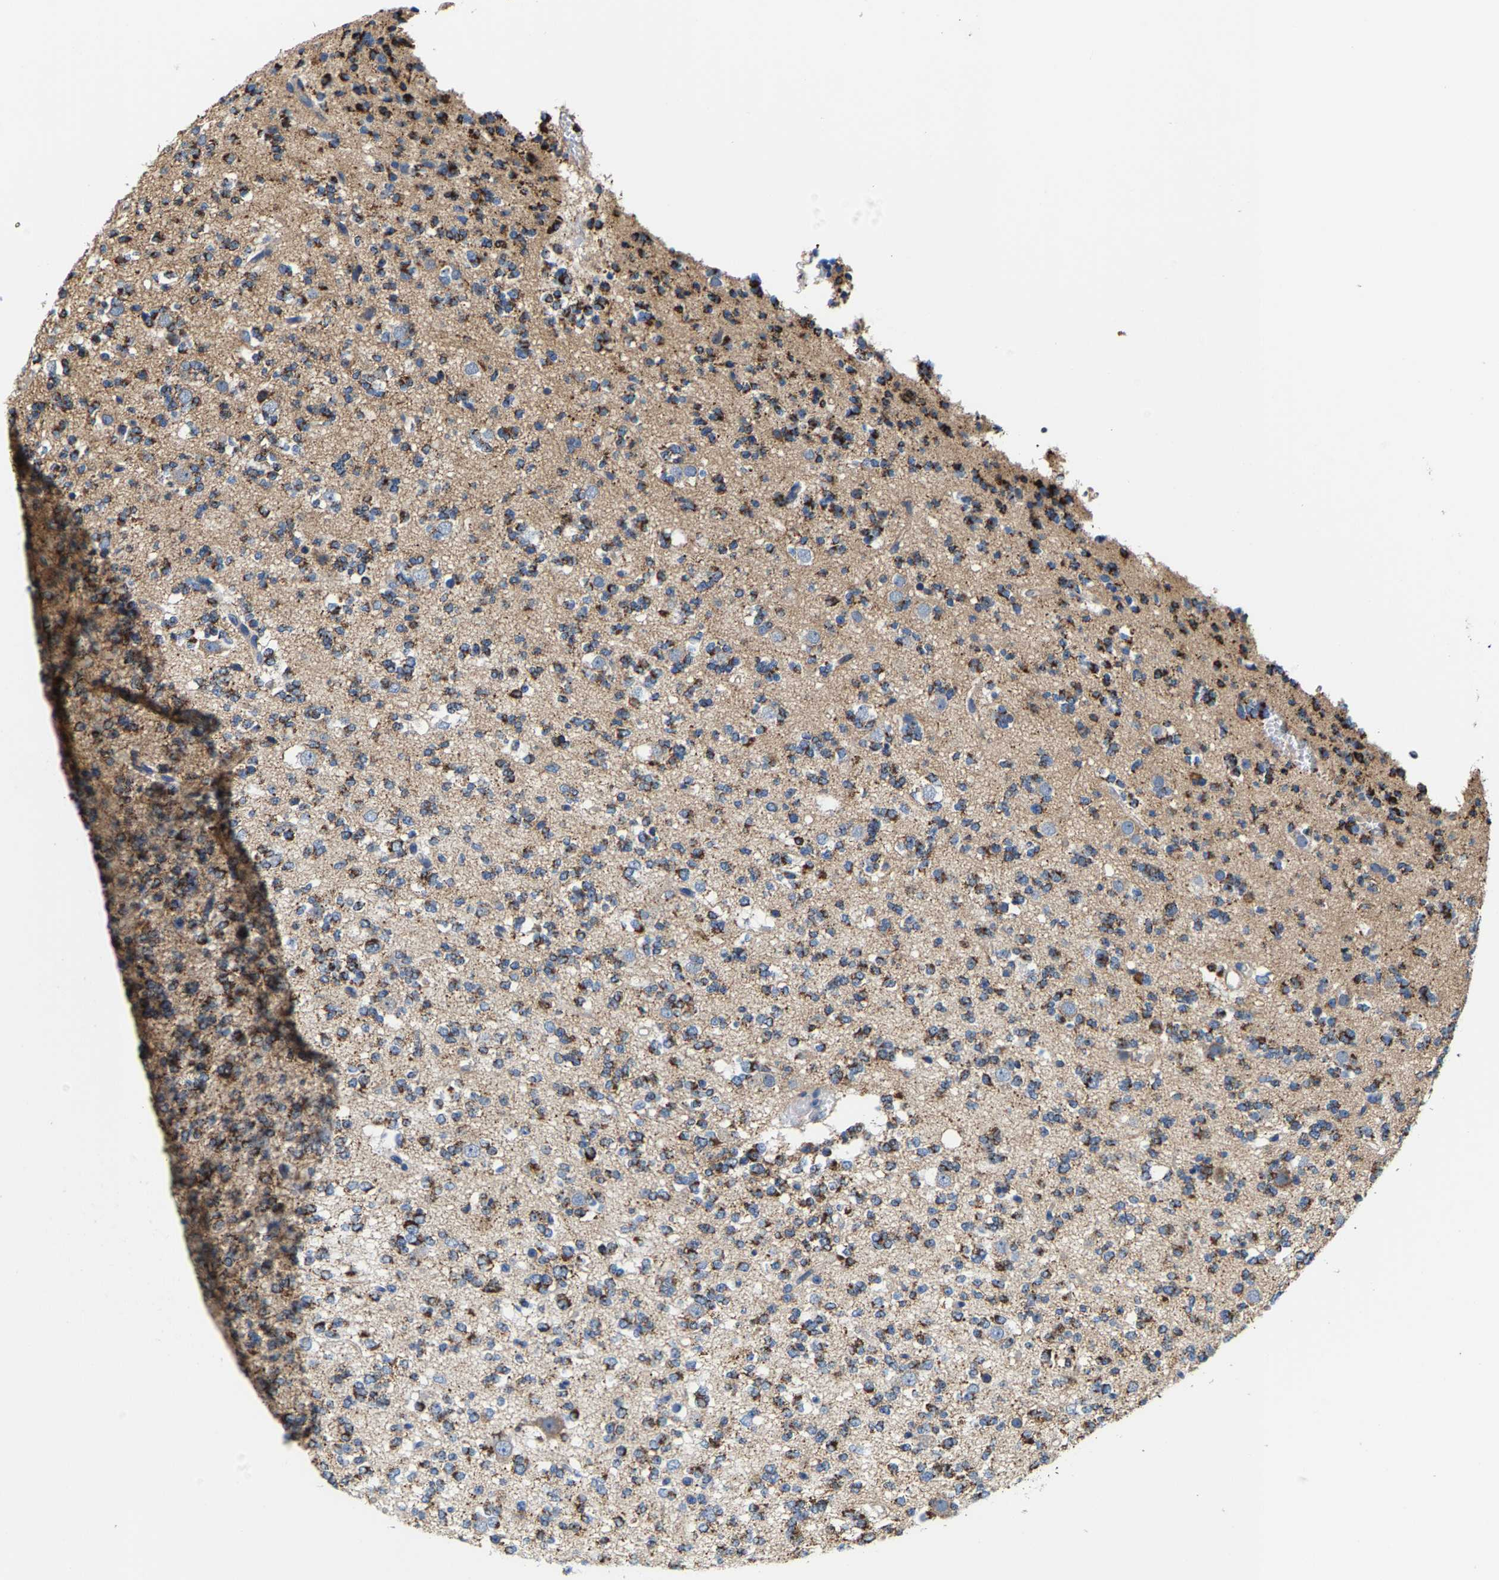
{"staining": {"intensity": "moderate", "quantity": ">75%", "location": "cytoplasmic/membranous"}, "tissue": "glioma", "cell_type": "Tumor cells", "image_type": "cancer", "snomed": [{"axis": "morphology", "description": "Glioma, malignant, Low grade"}, {"axis": "topography", "description": "Brain"}], "caption": "Protein staining of glioma tissue displays moderate cytoplasmic/membranous staining in about >75% of tumor cells.", "gene": "SHMT2", "patient": {"sex": "male", "age": 38}}